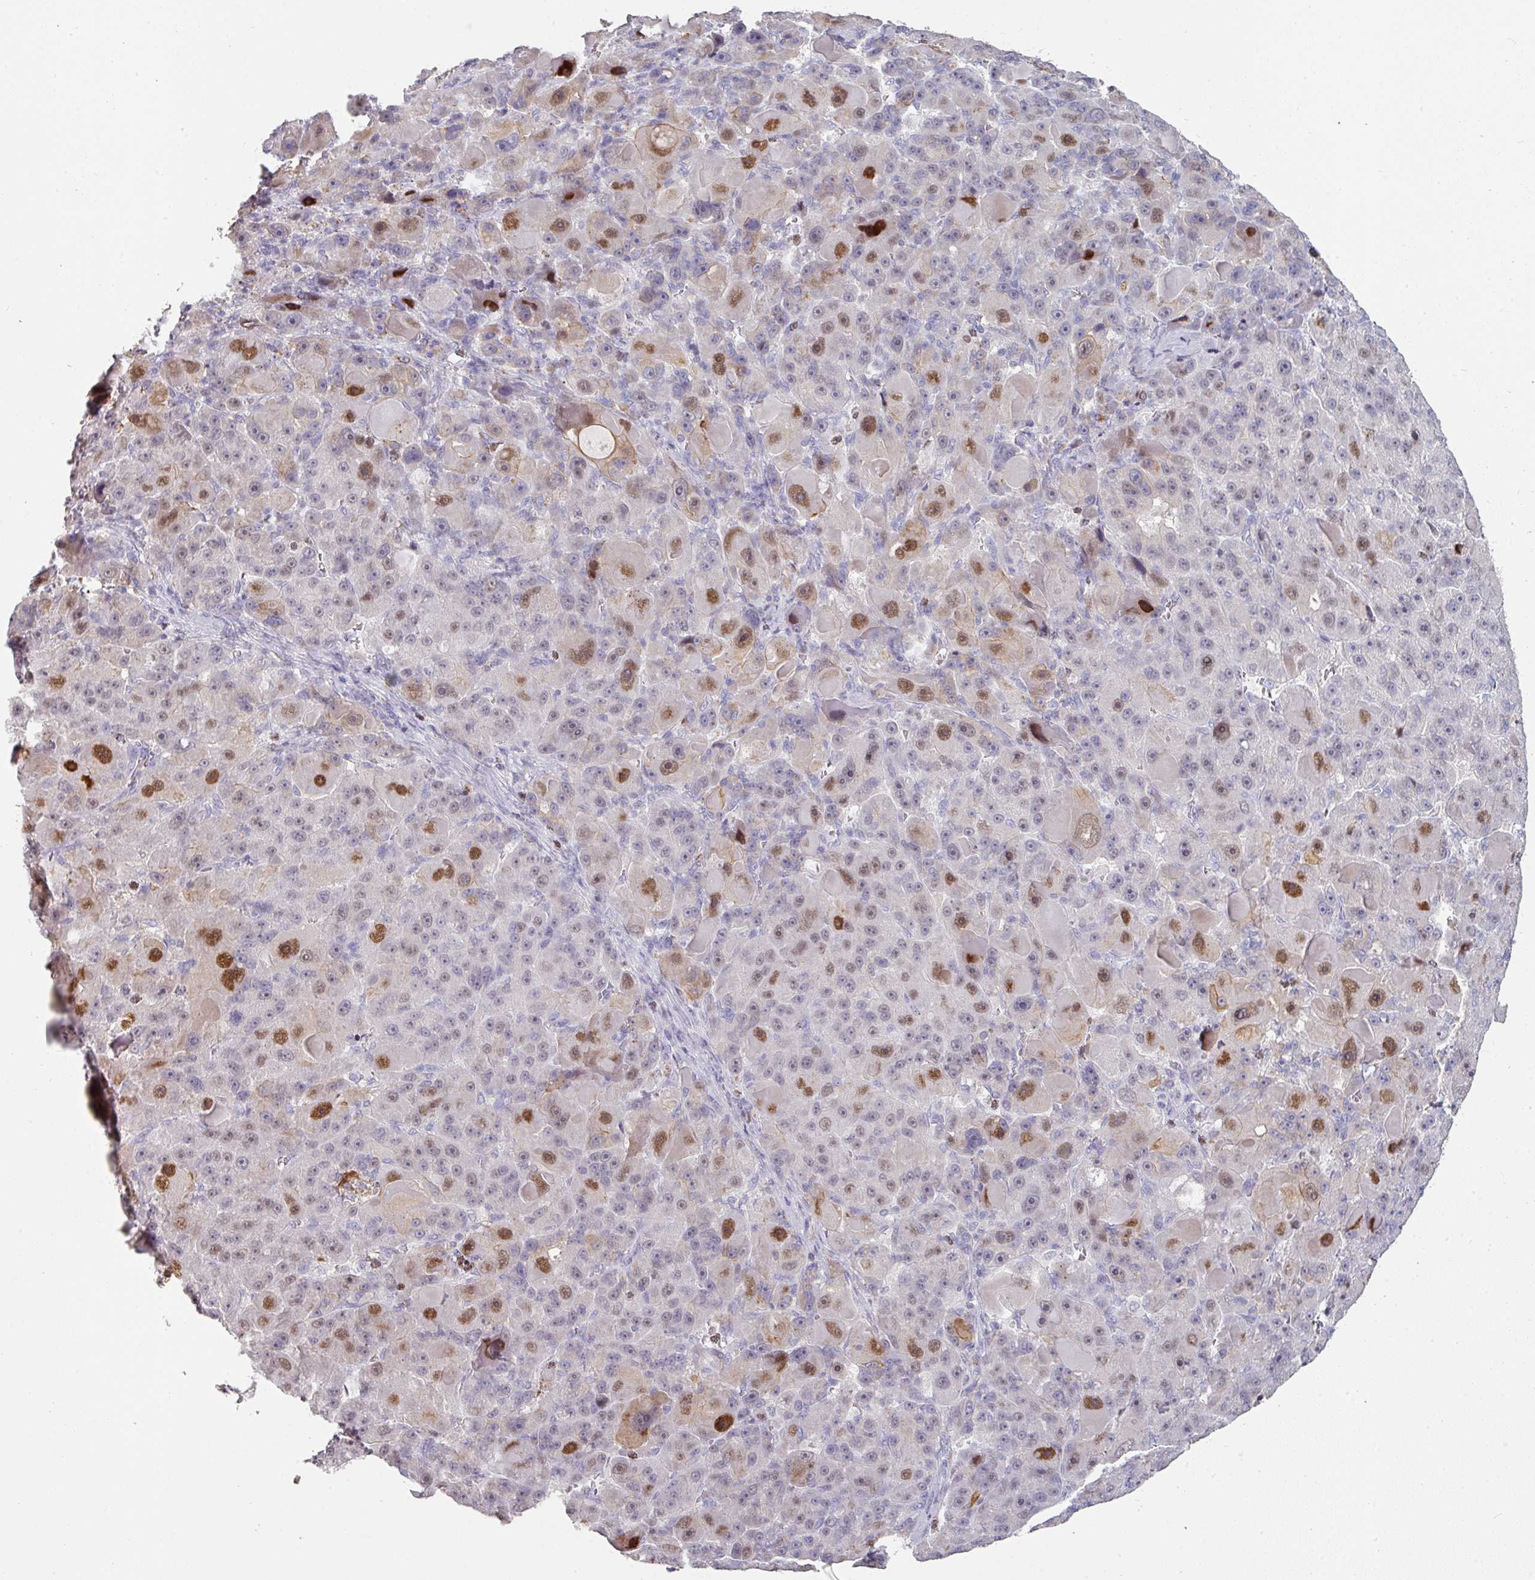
{"staining": {"intensity": "moderate", "quantity": "25%-75%", "location": "nuclear"}, "tissue": "liver cancer", "cell_type": "Tumor cells", "image_type": "cancer", "snomed": [{"axis": "morphology", "description": "Carcinoma, Hepatocellular, NOS"}, {"axis": "topography", "description": "Liver"}], "caption": "Immunohistochemical staining of liver cancer (hepatocellular carcinoma) reveals moderate nuclear protein positivity in approximately 25%-75% of tumor cells.", "gene": "GTF2H3", "patient": {"sex": "male", "age": 76}}